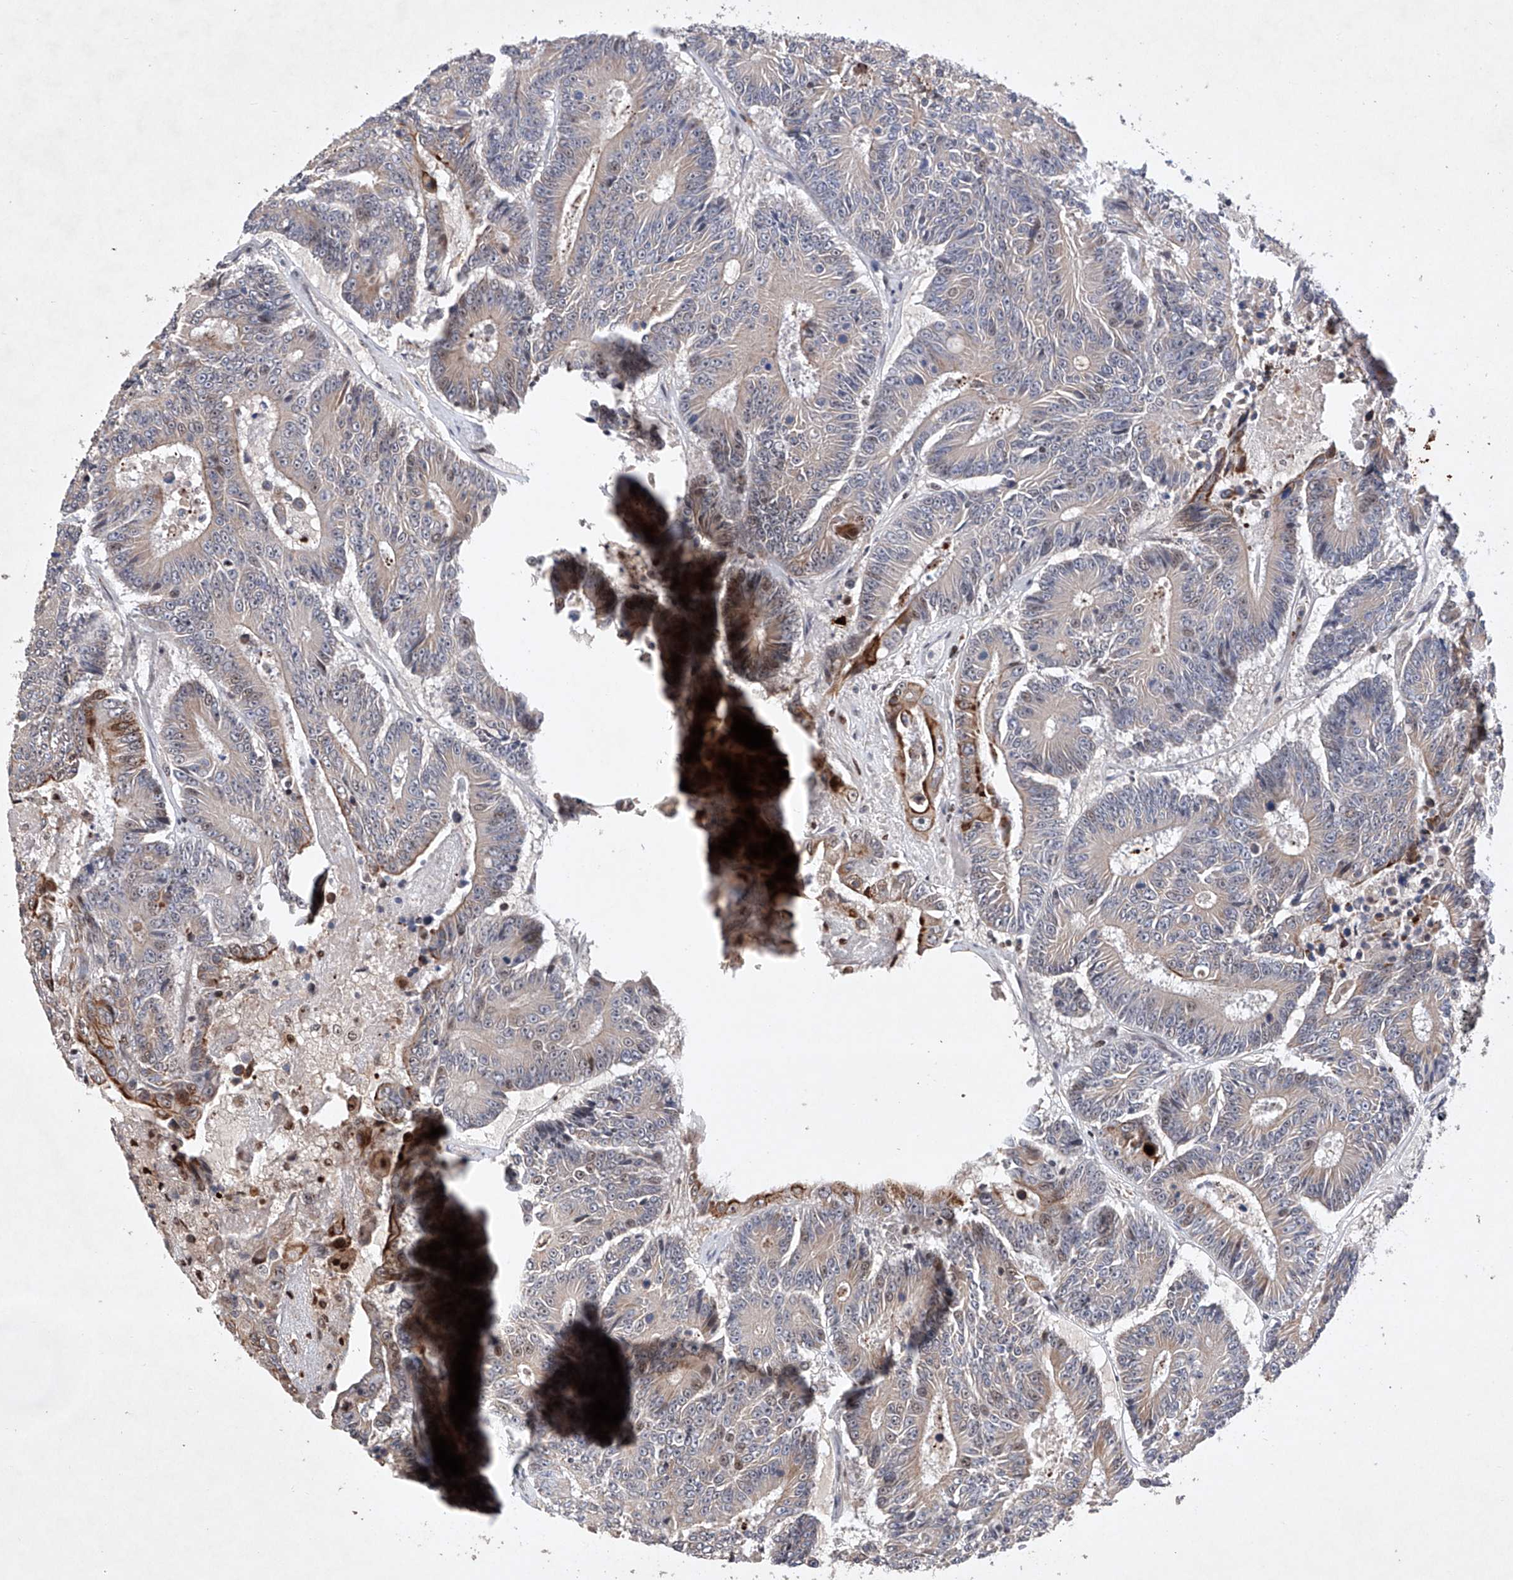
{"staining": {"intensity": "negative", "quantity": "none", "location": "none"}, "tissue": "colorectal cancer", "cell_type": "Tumor cells", "image_type": "cancer", "snomed": [{"axis": "morphology", "description": "Adenocarcinoma, NOS"}, {"axis": "topography", "description": "Colon"}], "caption": "Colorectal cancer was stained to show a protein in brown. There is no significant staining in tumor cells. The staining was performed using DAB to visualize the protein expression in brown, while the nuclei were stained in blue with hematoxylin (Magnification: 20x).", "gene": "AFG1L", "patient": {"sex": "male", "age": 83}}